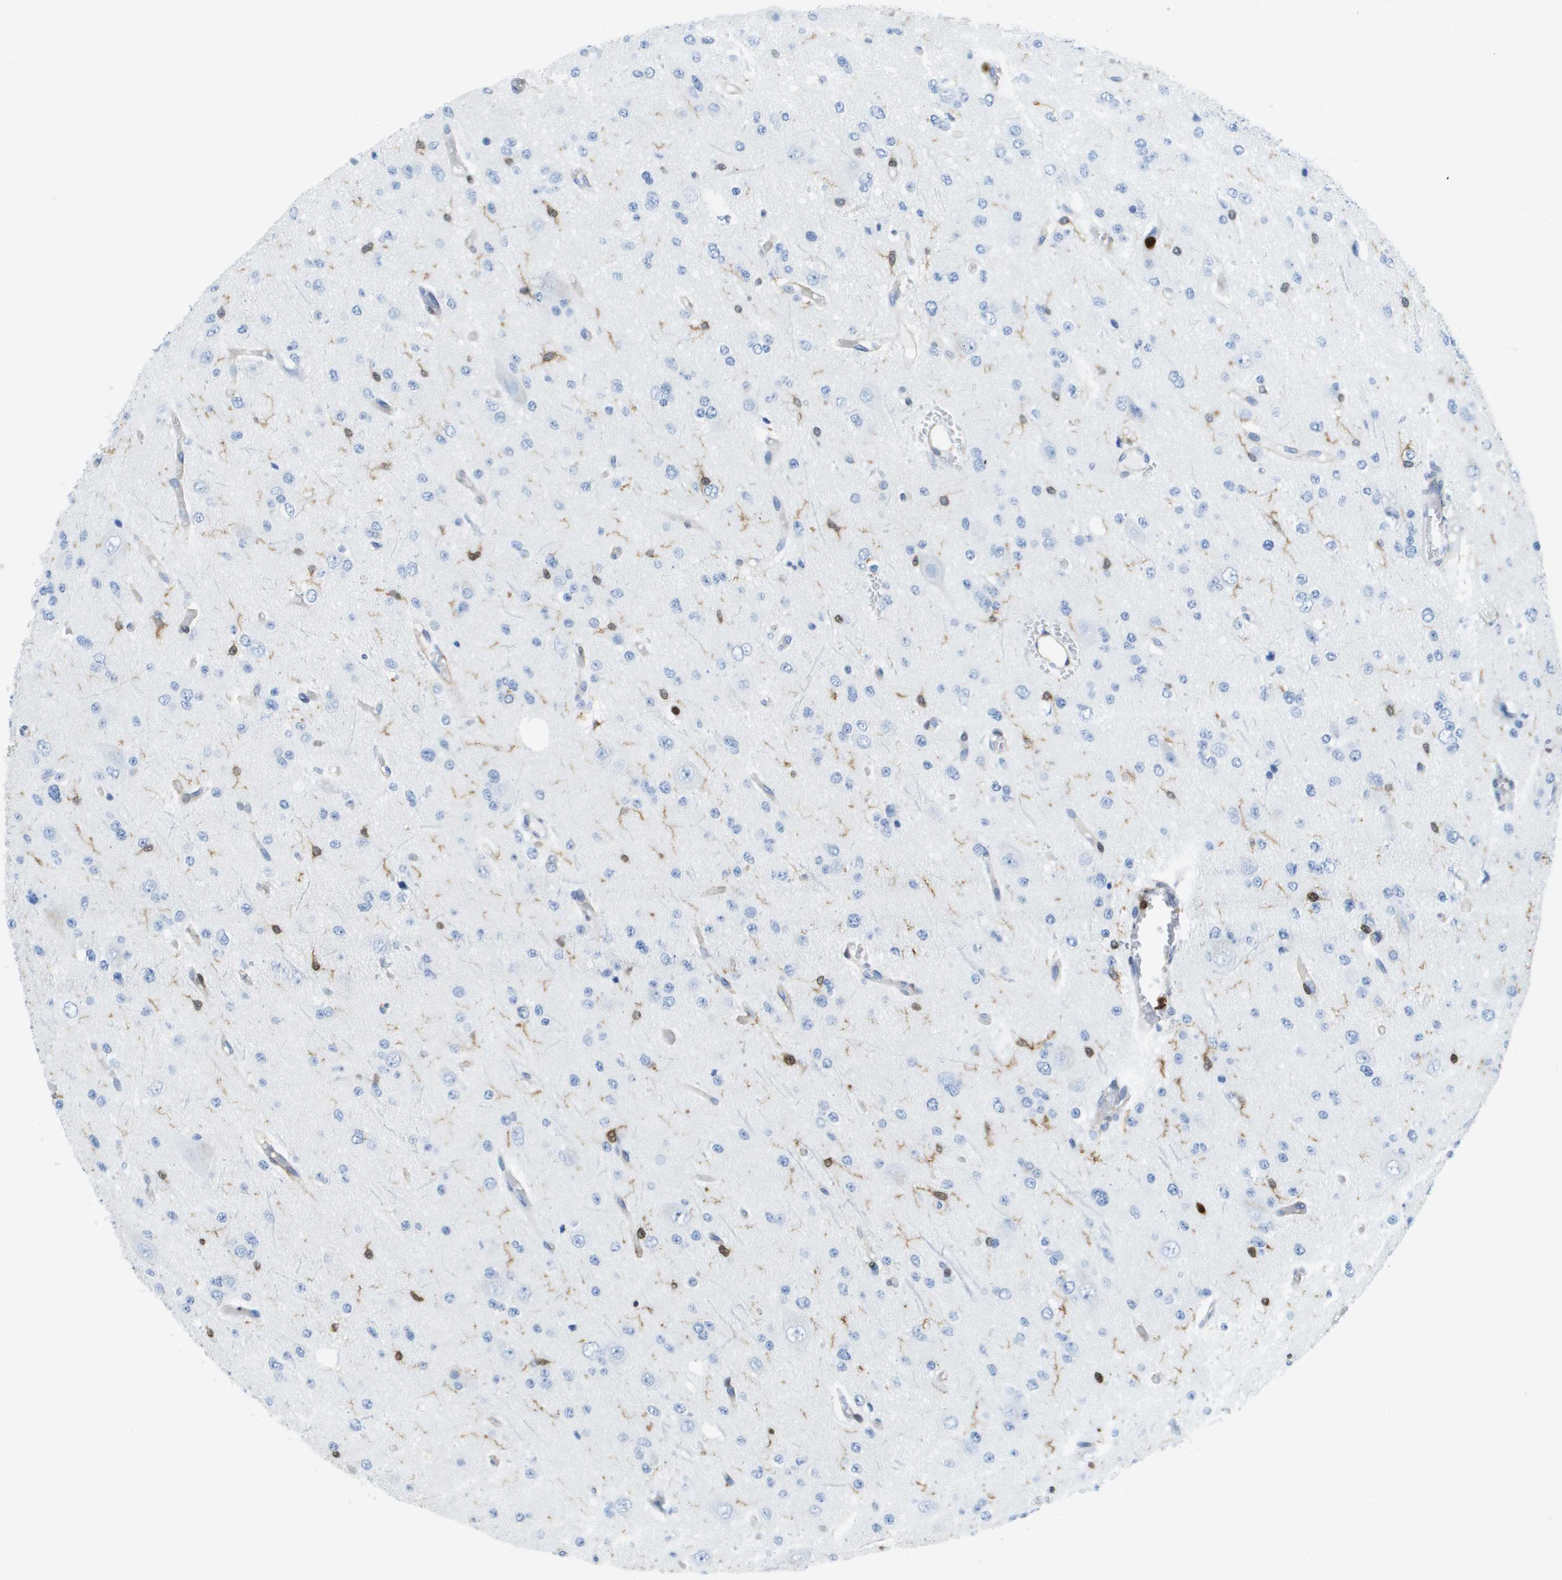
{"staining": {"intensity": "negative", "quantity": "none", "location": "none"}, "tissue": "glioma", "cell_type": "Tumor cells", "image_type": "cancer", "snomed": [{"axis": "morphology", "description": "Glioma, malignant, Low grade"}, {"axis": "topography", "description": "Brain"}], "caption": "Immunohistochemistry micrograph of human glioma stained for a protein (brown), which demonstrates no staining in tumor cells. (Stains: DAB (3,3'-diaminobenzidine) IHC with hematoxylin counter stain, Microscopy: brightfield microscopy at high magnification).", "gene": "DOCK5", "patient": {"sex": "male", "age": 38}}